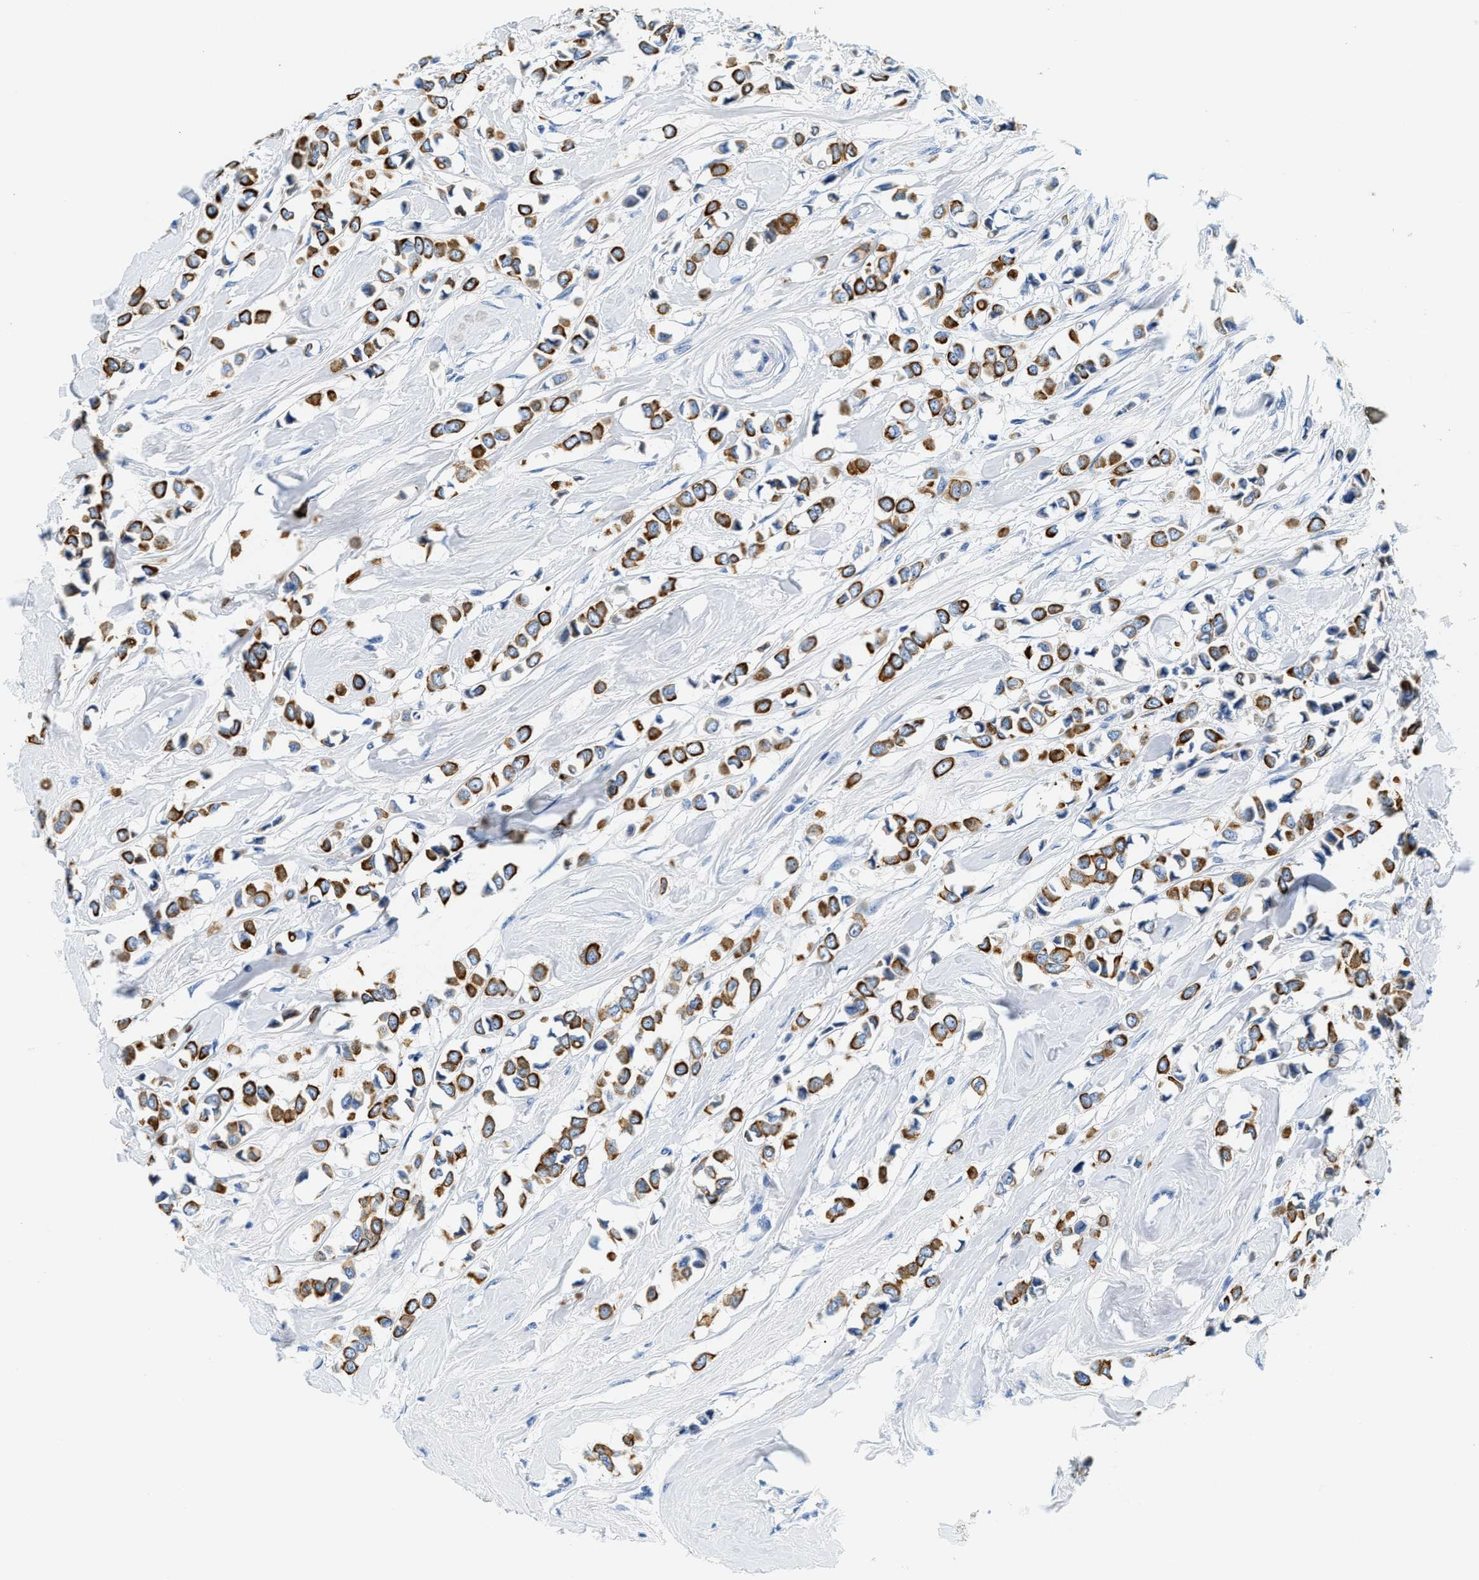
{"staining": {"intensity": "strong", "quantity": ">75%", "location": "cytoplasmic/membranous"}, "tissue": "breast cancer", "cell_type": "Tumor cells", "image_type": "cancer", "snomed": [{"axis": "morphology", "description": "Lobular carcinoma"}, {"axis": "topography", "description": "Breast"}], "caption": "Human lobular carcinoma (breast) stained for a protein (brown) demonstrates strong cytoplasmic/membranous positive positivity in about >75% of tumor cells.", "gene": "STXBP2", "patient": {"sex": "female", "age": 51}}